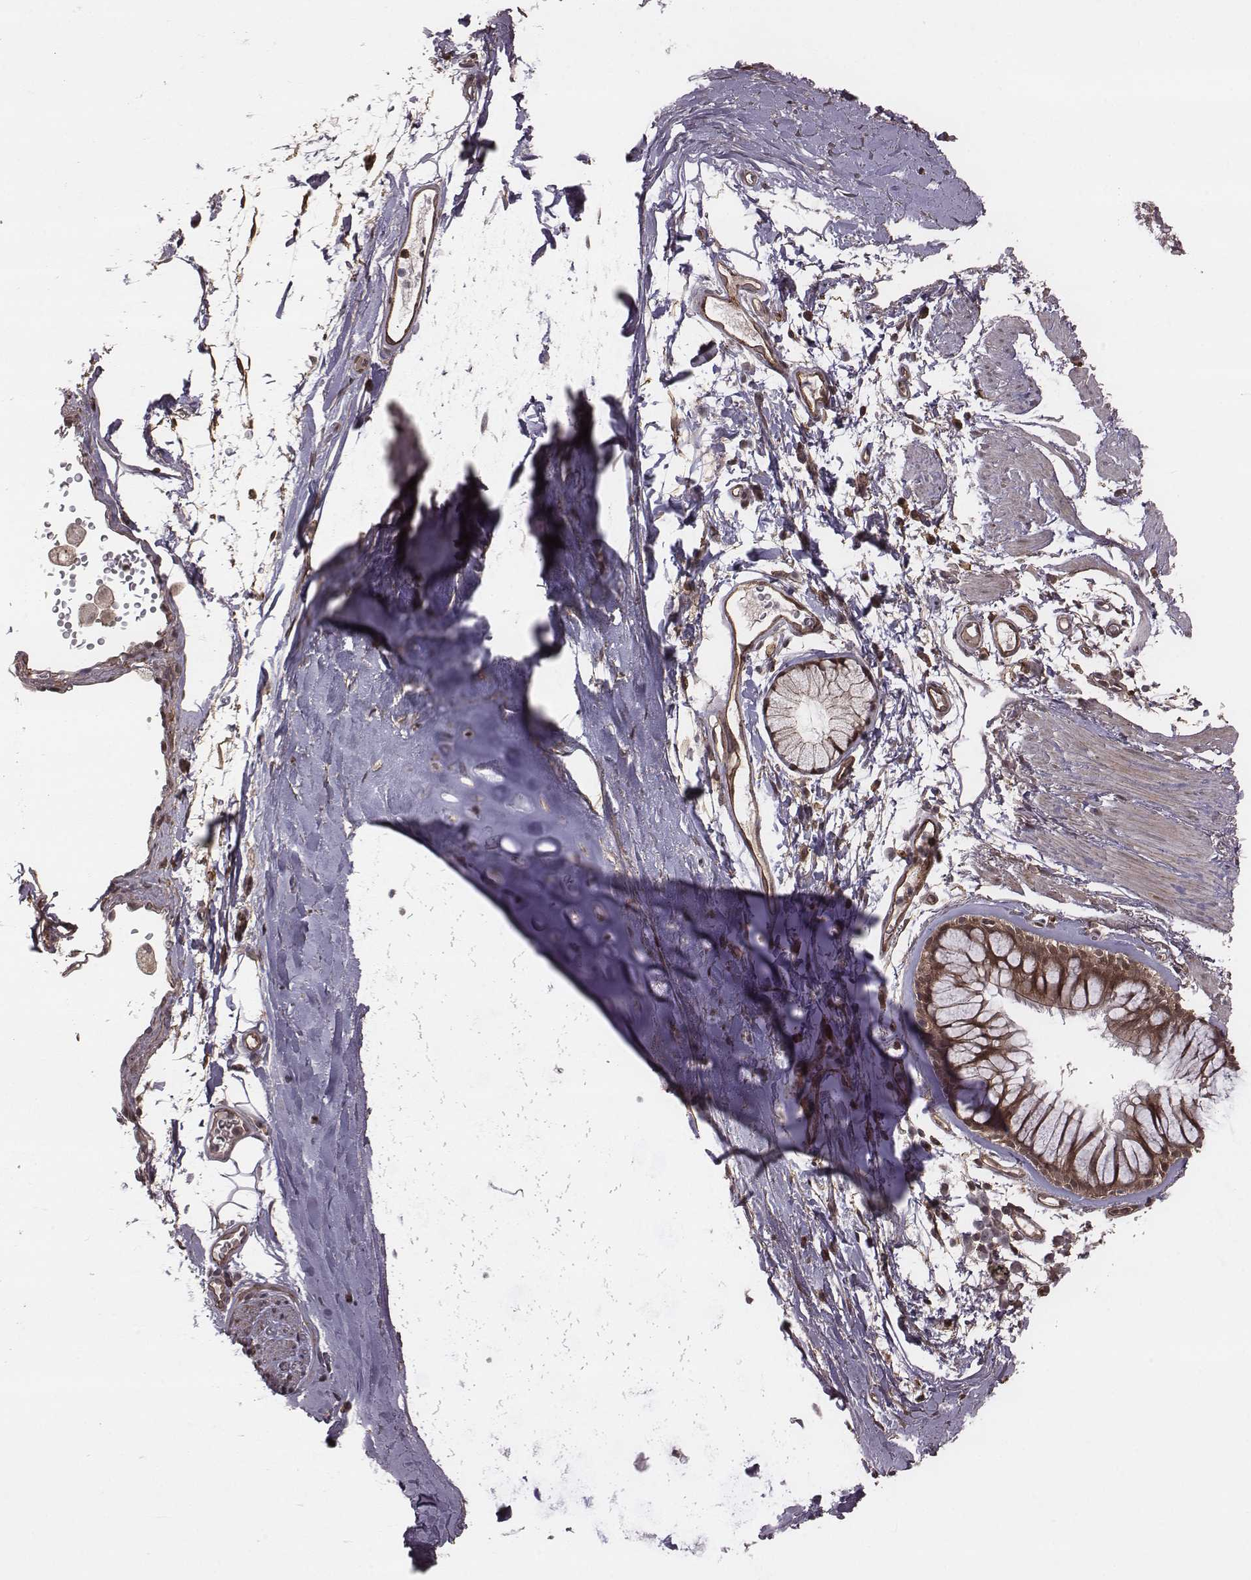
{"staining": {"intensity": "moderate", "quantity": ">75%", "location": "cytoplasmic/membranous,nuclear"}, "tissue": "bronchus", "cell_type": "Respiratory epithelial cells", "image_type": "normal", "snomed": [{"axis": "morphology", "description": "Normal tissue, NOS"}, {"axis": "morphology", "description": "Squamous cell carcinoma, NOS"}, {"axis": "topography", "description": "Cartilage tissue"}, {"axis": "topography", "description": "Bronchus"}], "caption": "Unremarkable bronchus was stained to show a protein in brown. There is medium levels of moderate cytoplasmic/membranous,nuclear positivity in about >75% of respiratory epithelial cells. The staining was performed using DAB to visualize the protein expression in brown, while the nuclei were stained in blue with hematoxylin (Magnification: 20x).", "gene": "RPL3", "patient": {"sex": "male", "age": 72}}